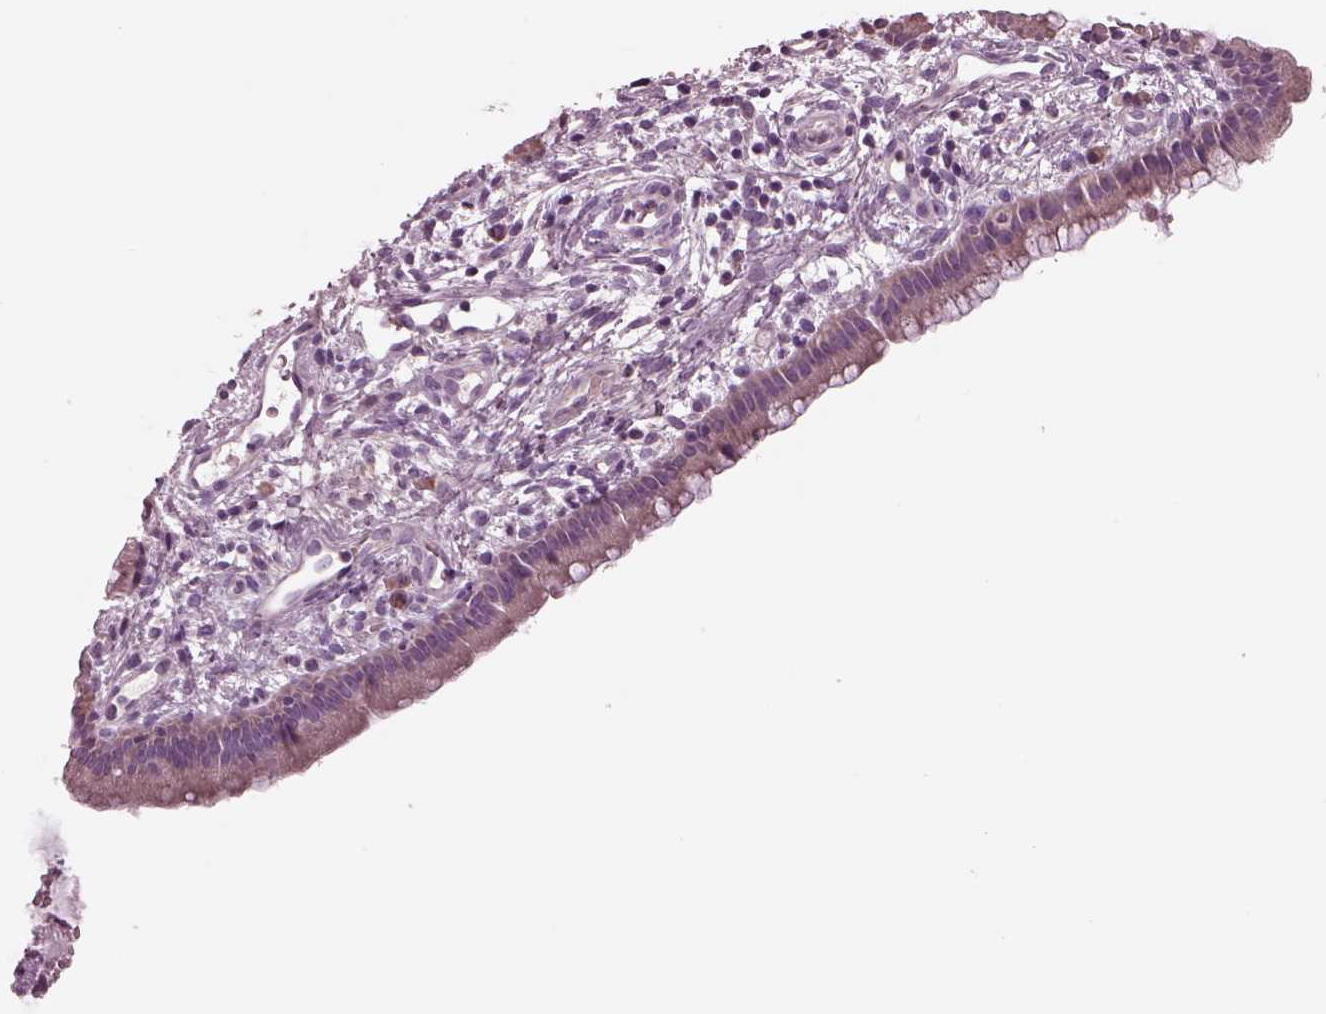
{"staining": {"intensity": "negative", "quantity": "none", "location": "none"}, "tissue": "cervical cancer", "cell_type": "Tumor cells", "image_type": "cancer", "snomed": [{"axis": "morphology", "description": "Squamous cell carcinoma, NOS"}, {"axis": "topography", "description": "Cervix"}], "caption": "IHC histopathology image of neoplastic tissue: squamous cell carcinoma (cervical) stained with DAB (3,3'-diaminobenzidine) exhibits no significant protein staining in tumor cells.", "gene": "AP4M1", "patient": {"sex": "female", "age": 32}}